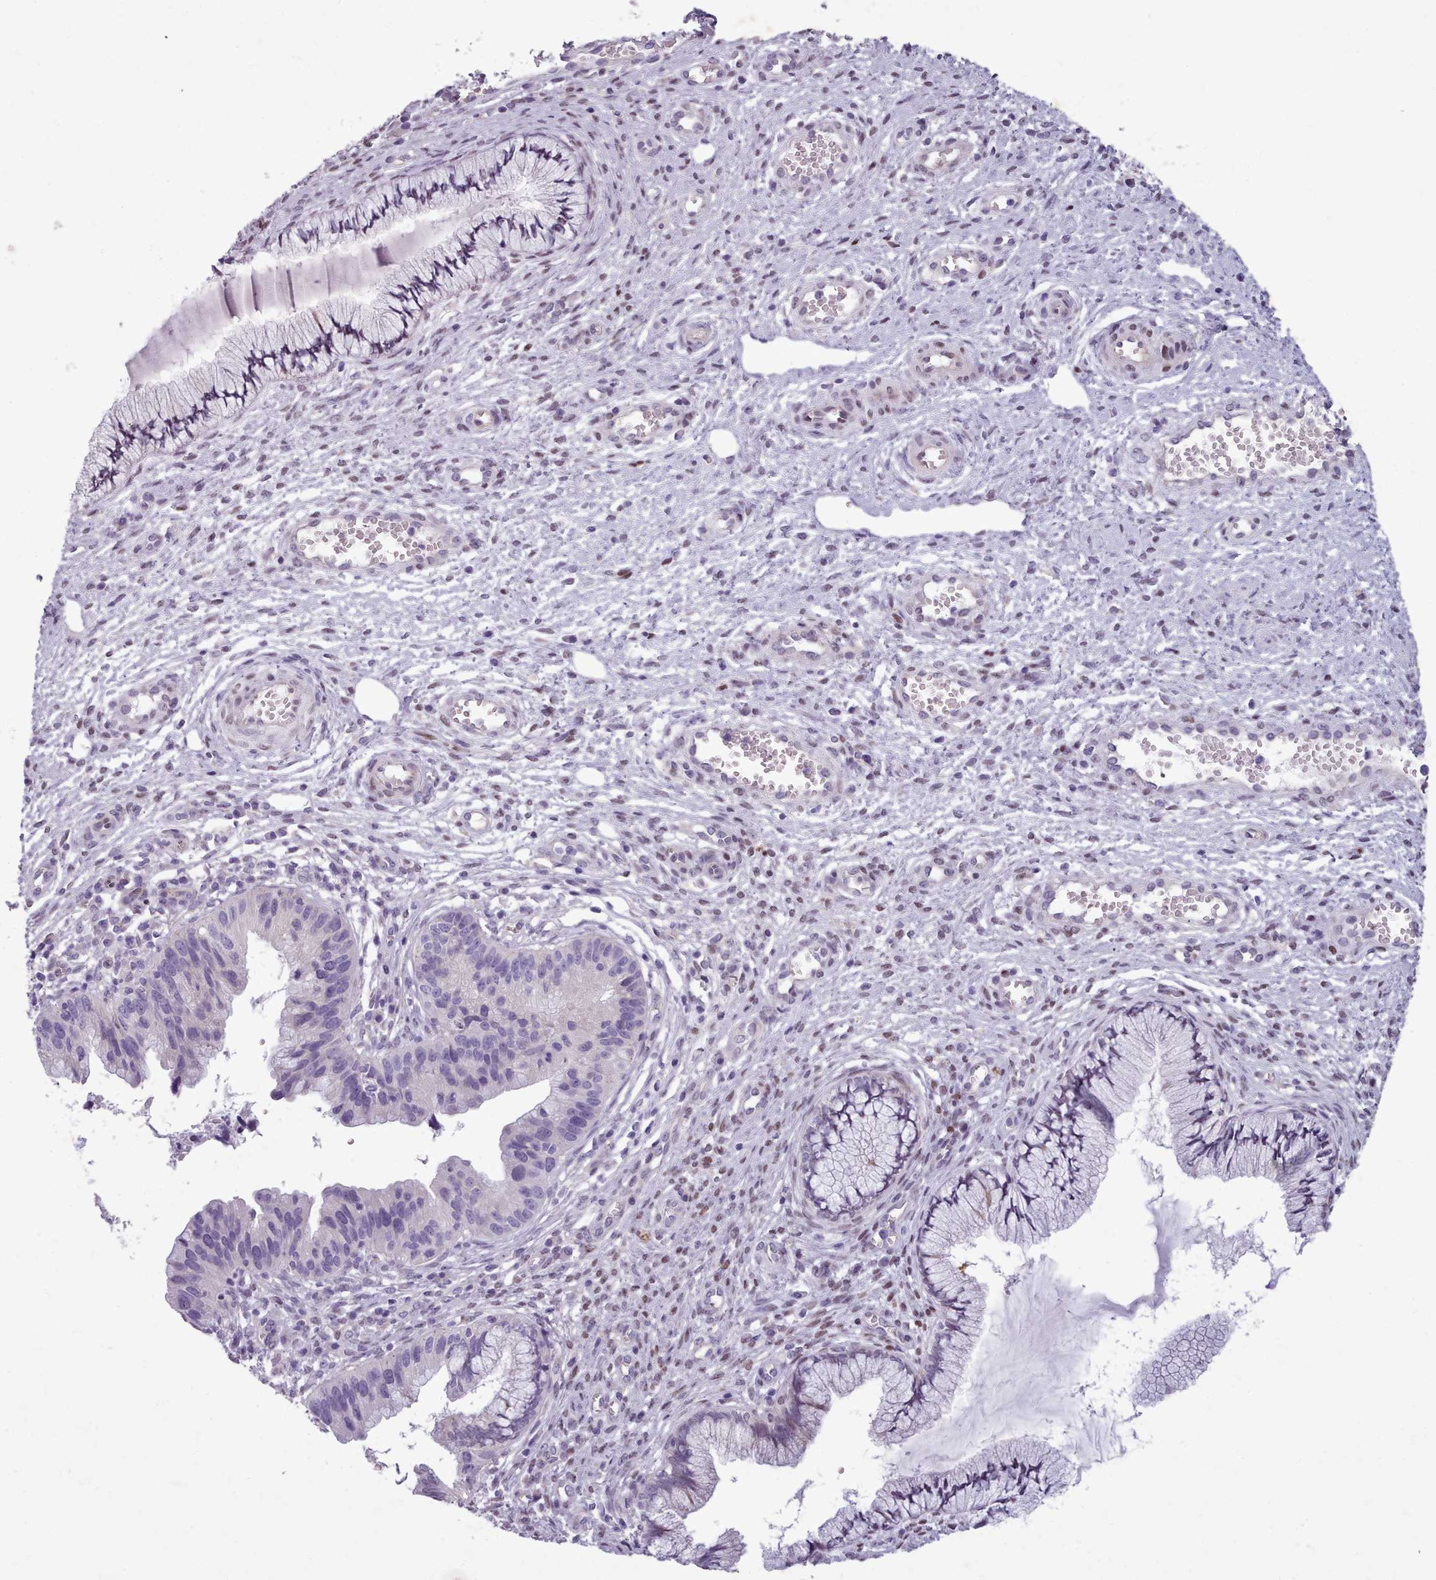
{"staining": {"intensity": "negative", "quantity": "none", "location": "none"}, "tissue": "cervical cancer", "cell_type": "Tumor cells", "image_type": "cancer", "snomed": [{"axis": "morphology", "description": "Adenocarcinoma, NOS"}, {"axis": "topography", "description": "Cervix"}], "caption": "This is an IHC image of human cervical cancer. There is no staining in tumor cells.", "gene": "KCNT2", "patient": {"sex": "female", "age": 34}}